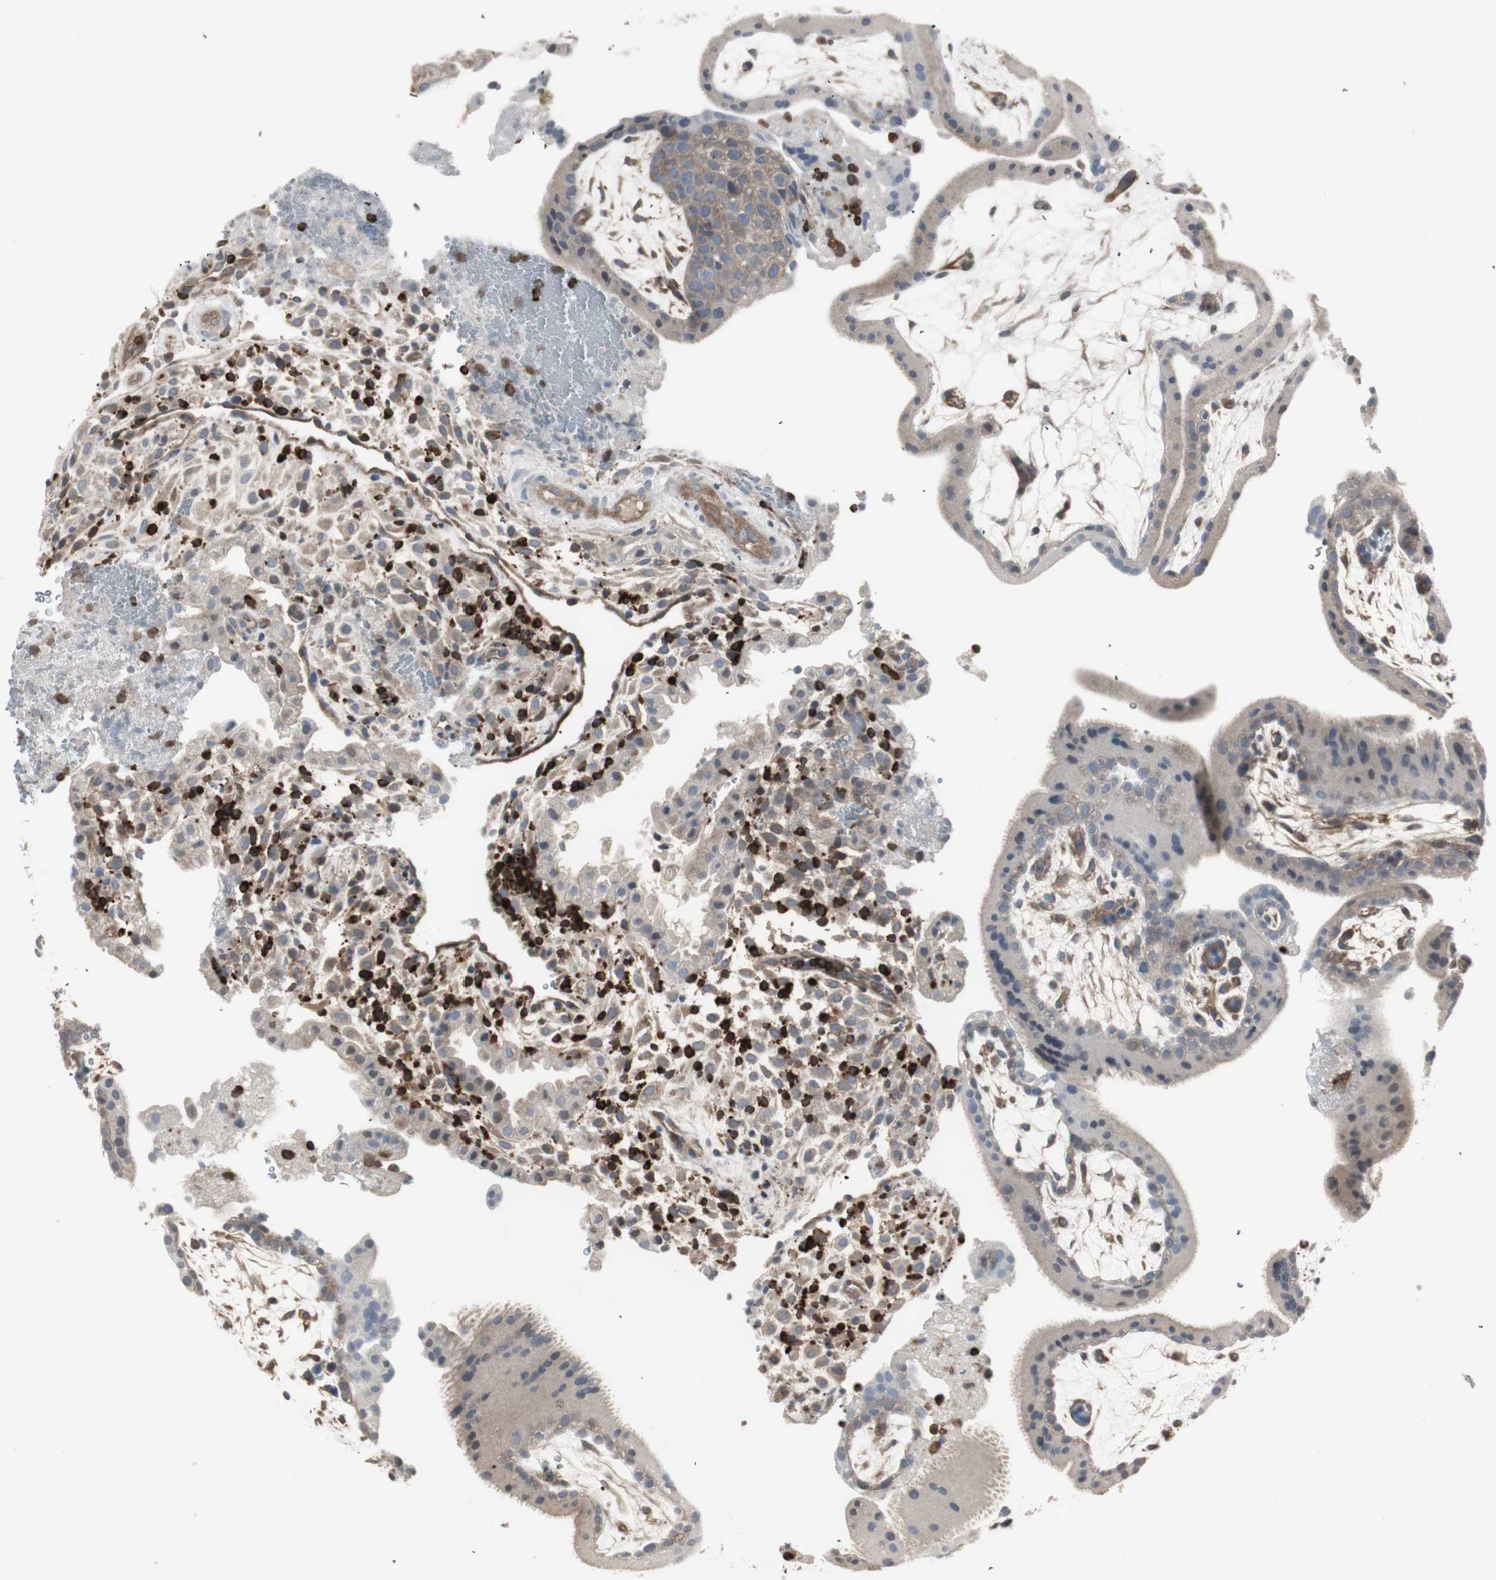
{"staining": {"intensity": "moderate", "quantity": "<25%", "location": "cytoplasmic/membranous"}, "tissue": "placenta", "cell_type": "Decidual cells", "image_type": "normal", "snomed": [{"axis": "morphology", "description": "Normal tissue, NOS"}, {"axis": "topography", "description": "Placenta"}], "caption": "Protein staining displays moderate cytoplasmic/membranous expression in approximately <25% of decidual cells in benign placenta. The staining was performed using DAB, with brown indicating positive protein expression. Nuclei are stained blue with hematoxylin.", "gene": "ARHGEF1", "patient": {"sex": "female", "age": 19}}